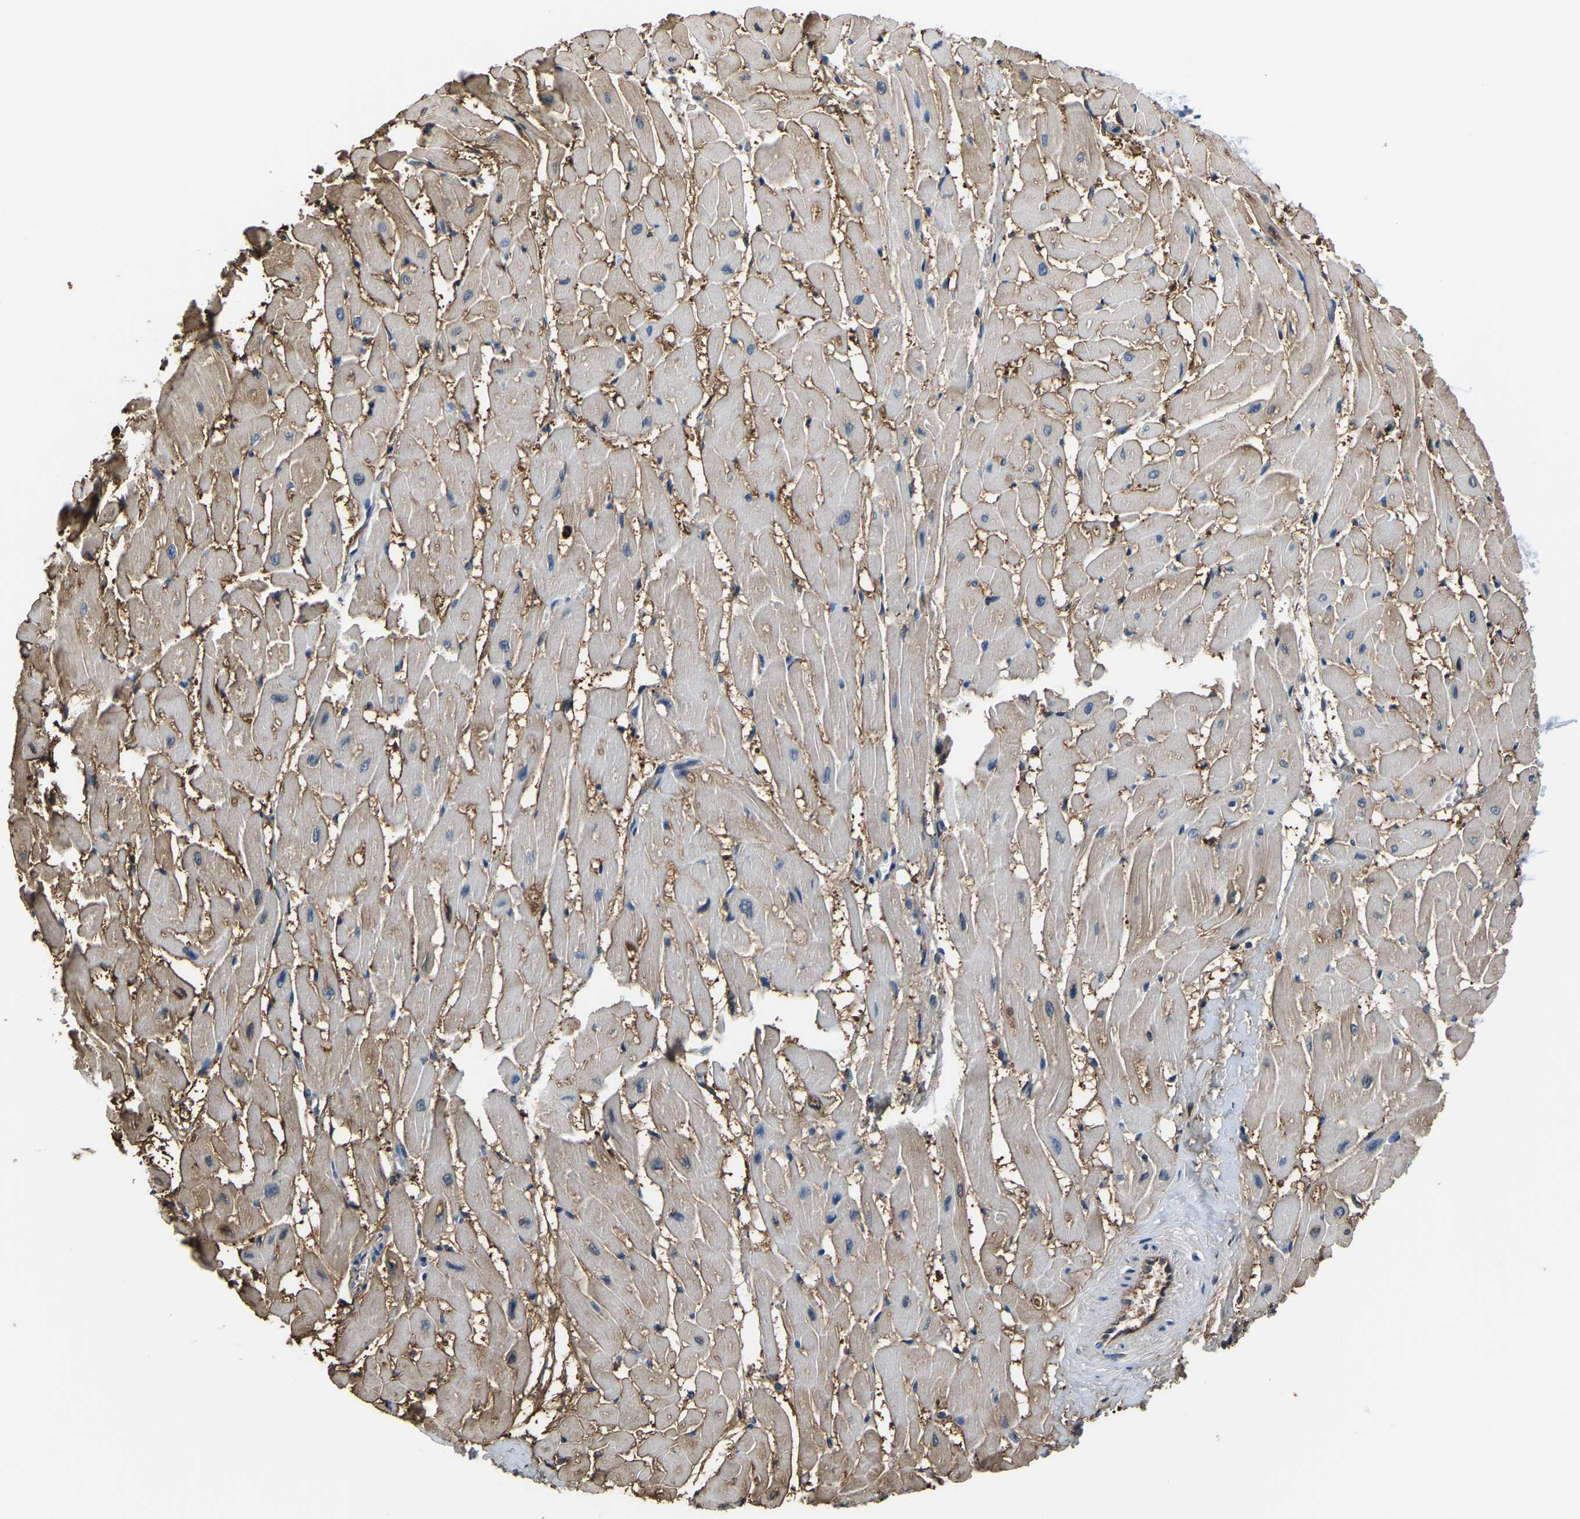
{"staining": {"intensity": "moderate", "quantity": "<25%", "location": "cytoplasmic/membranous"}, "tissue": "heart muscle", "cell_type": "Cardiomyocytes", "image_type": "normal", "snomed": [{"axis": "morphology", "description": "Normal tissue, NOS"}, {"axis": "topography", "description": "Heart"}], "caption": "Protein positivity by immunohistochemistry (IHC) displays moderate cytoplasmic/membranous staining in about <25% of cardiomyocytes in normal heart muscle. (Brightfield microscopy of DAB IHC at high magnification).", "gene": "MS4A3", "patient": {"sex": "male", "age": 45}}